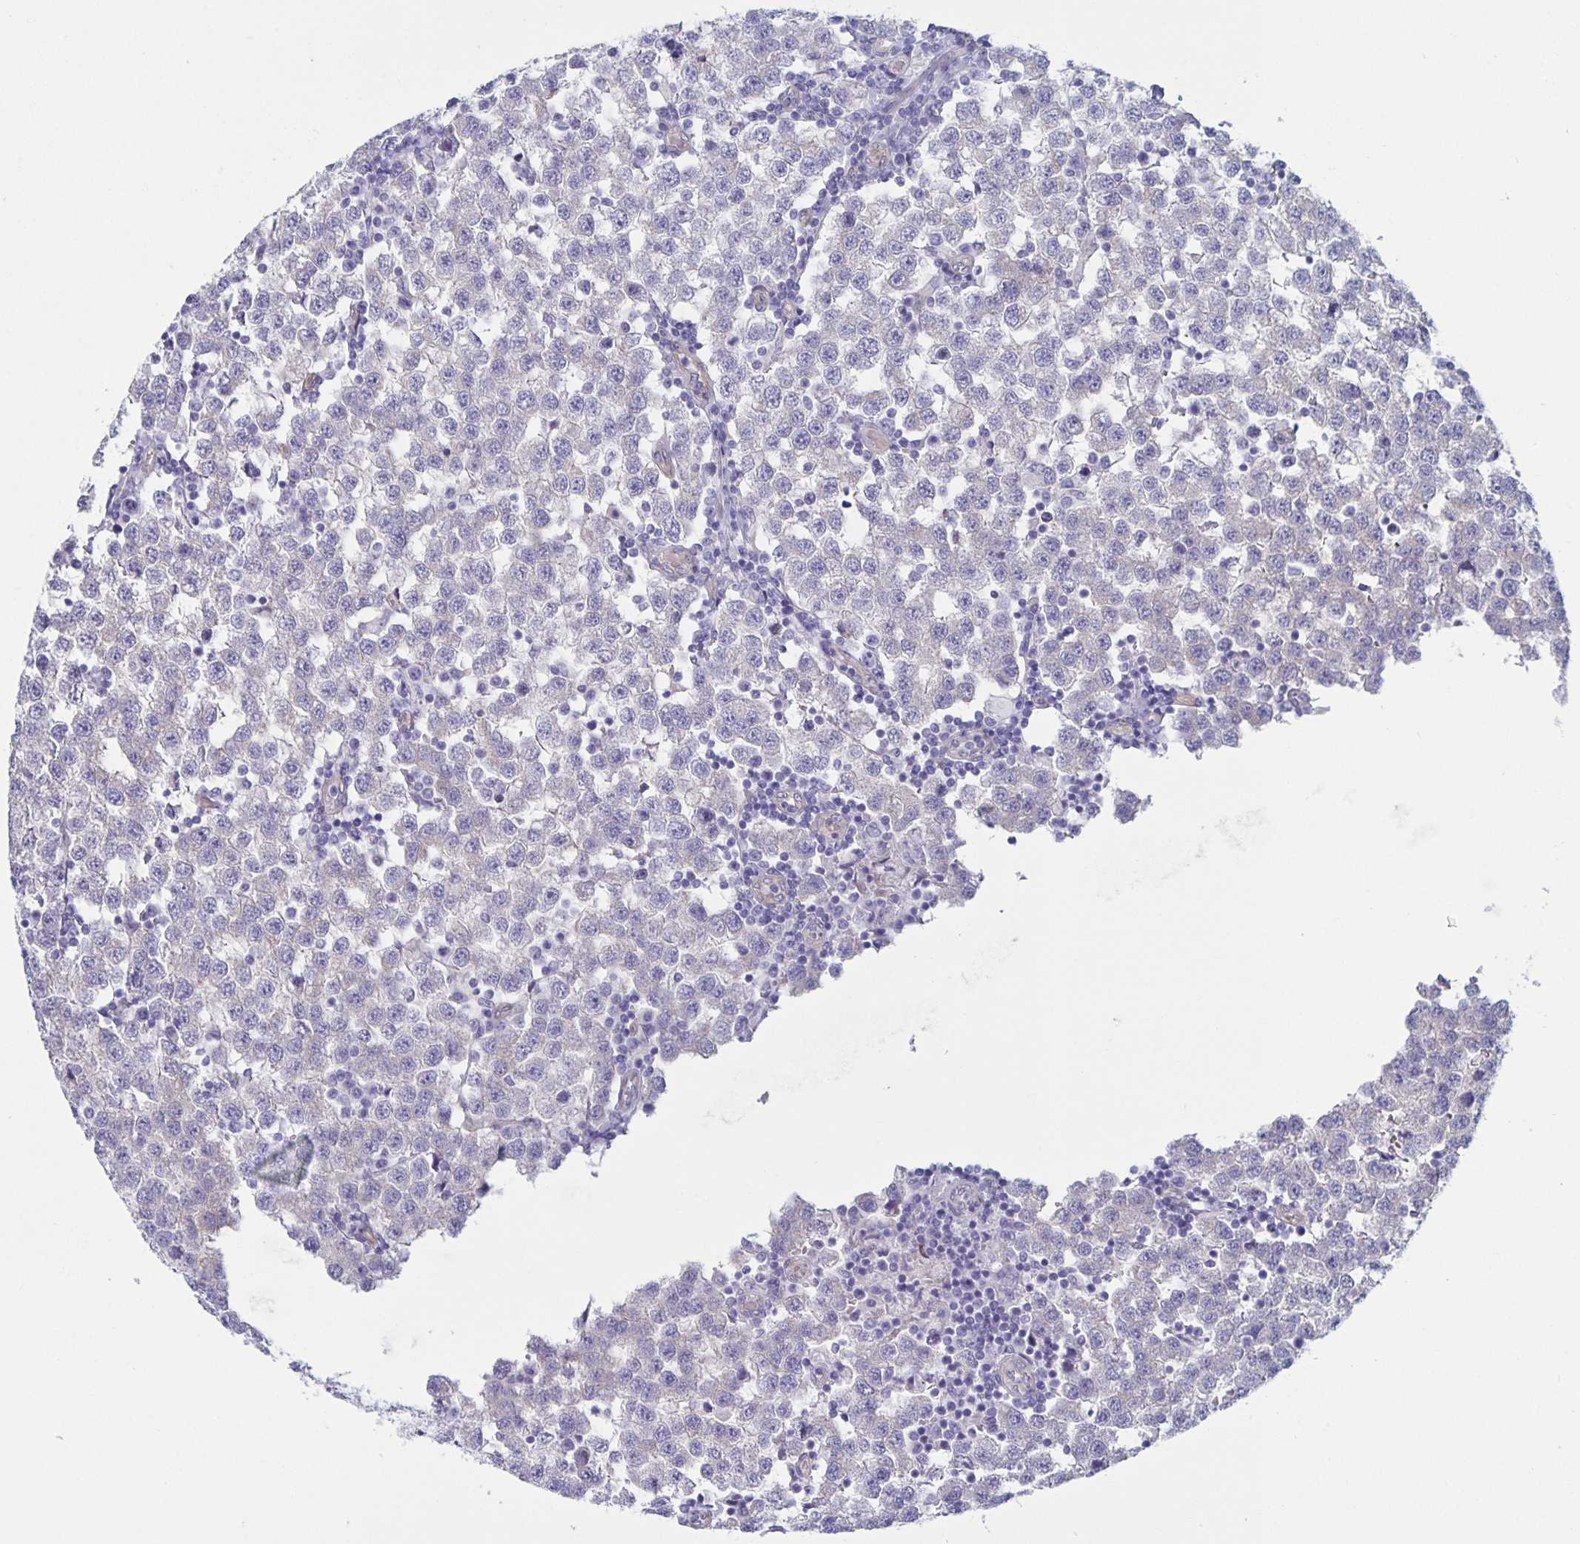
{"staining": {"intensity": "negative", "quantity": "none", "location": "none"}, "tissue": "testis cancer", "cell_type": "Tumor cells", "image_type": "cancer", "snomed": [{"axis": "morphology", "description": "Seminoma, NOS"}, {"axis": "topography", "description": "Testis"}], "caption": "Testis cancer stained for a protein using immunohistochemistry (IHC) reveals no staining tumor cells.", "gene": "PLCB3", "patient": {"sex": "male", "age": 34}}